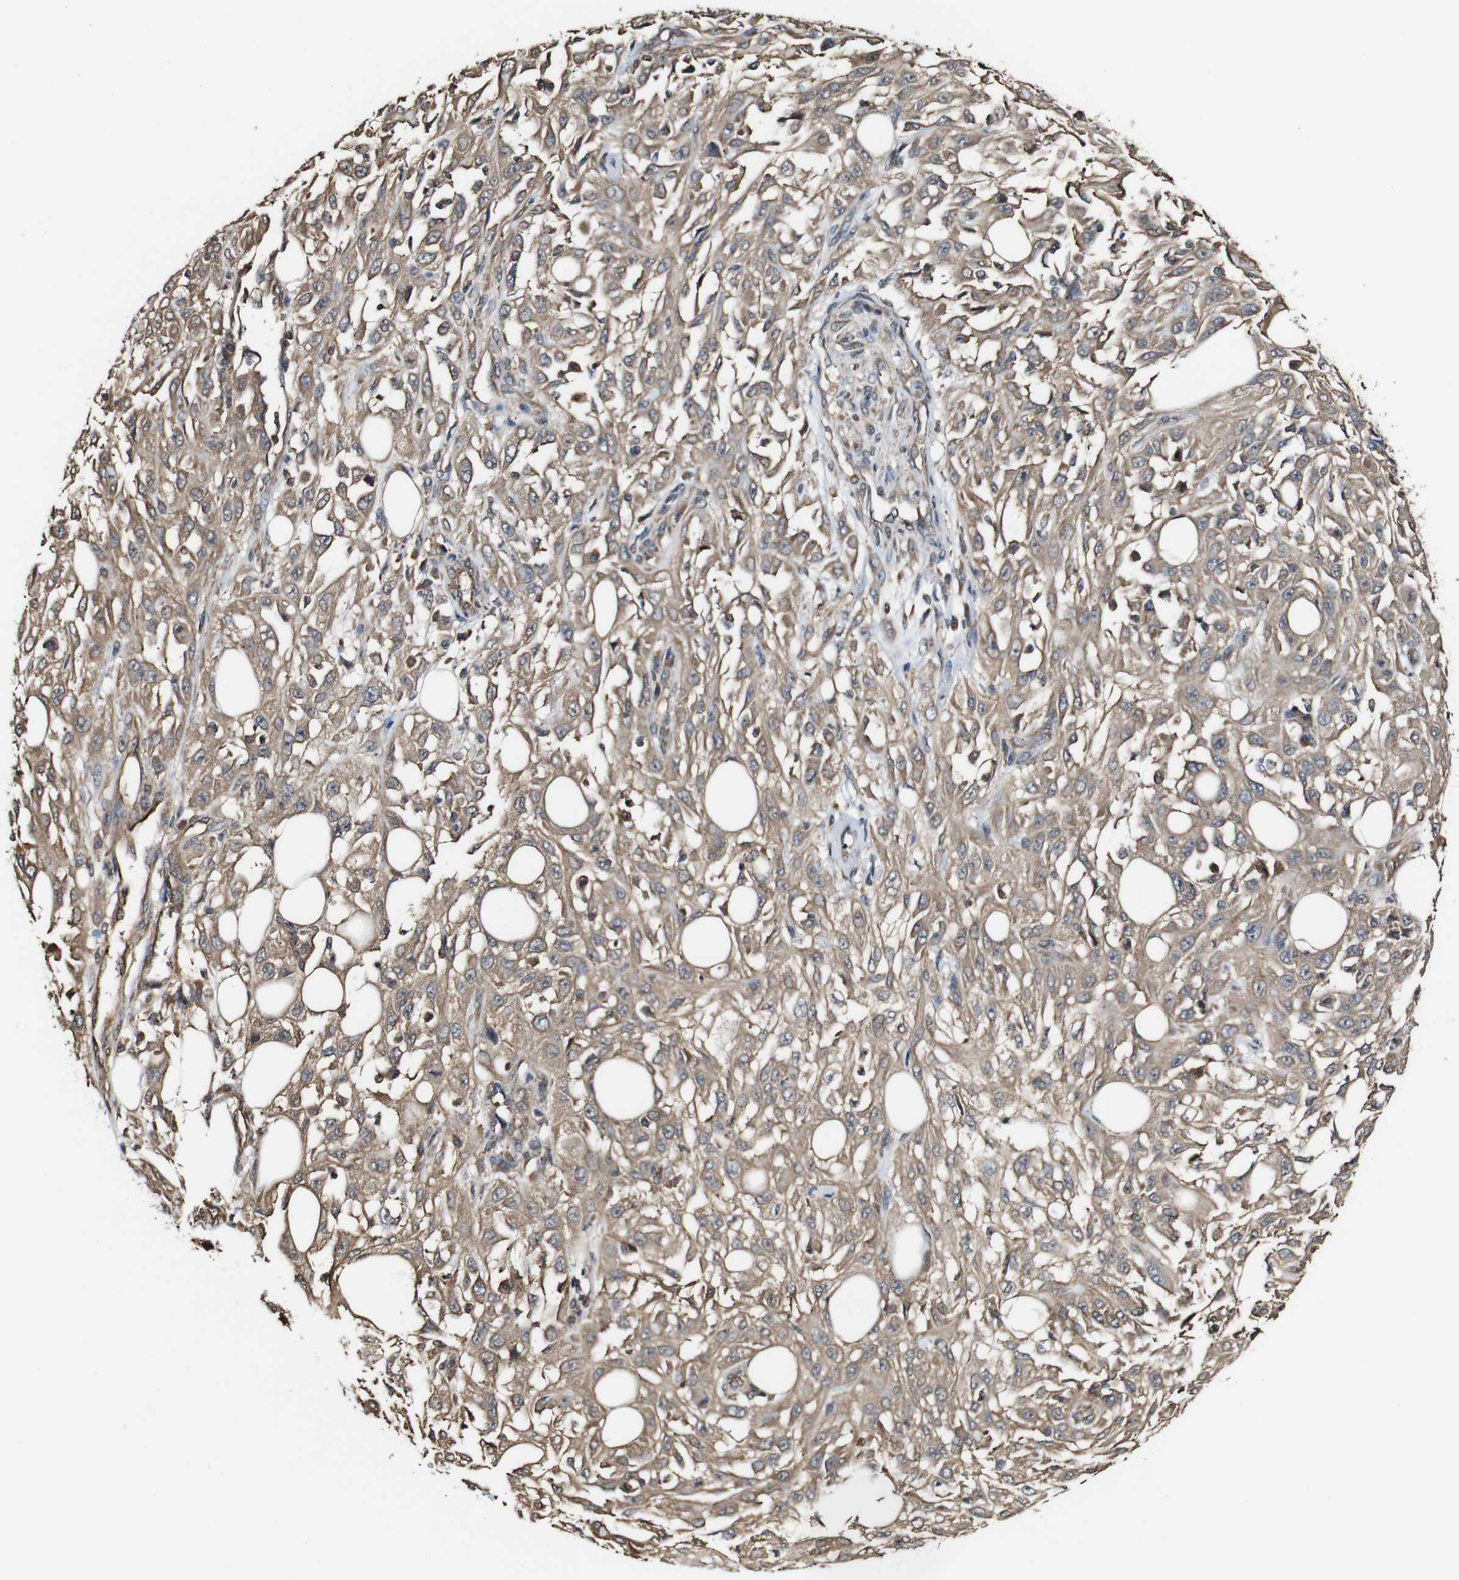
{"staining": {"intensity": "moderate", "quantity": ">75%", "location": "cytoplasmic/membranous"}, "tissue": "skin cancer", "cell_type": "Tumor cells", "image_type": "cancer", "snomed": [{"axis": "morphology", "description": "Squamous cell carcinoma, NOS"}, {"axis": "topography", "description": "Skin"}], "caption": "Immunohistochemical staining of human skin cancer exhibits moderate cytoplasmic/membranous protein staining in about >75% of tumor cells. (Stains: DAB (3,3'-diaminobenzidine) in brown, nuclei in blue, Microscopy: brightfield microscopy at high magnification).", "gene": "PTPRR", "patient": {"sex": "male", "age": 75}}